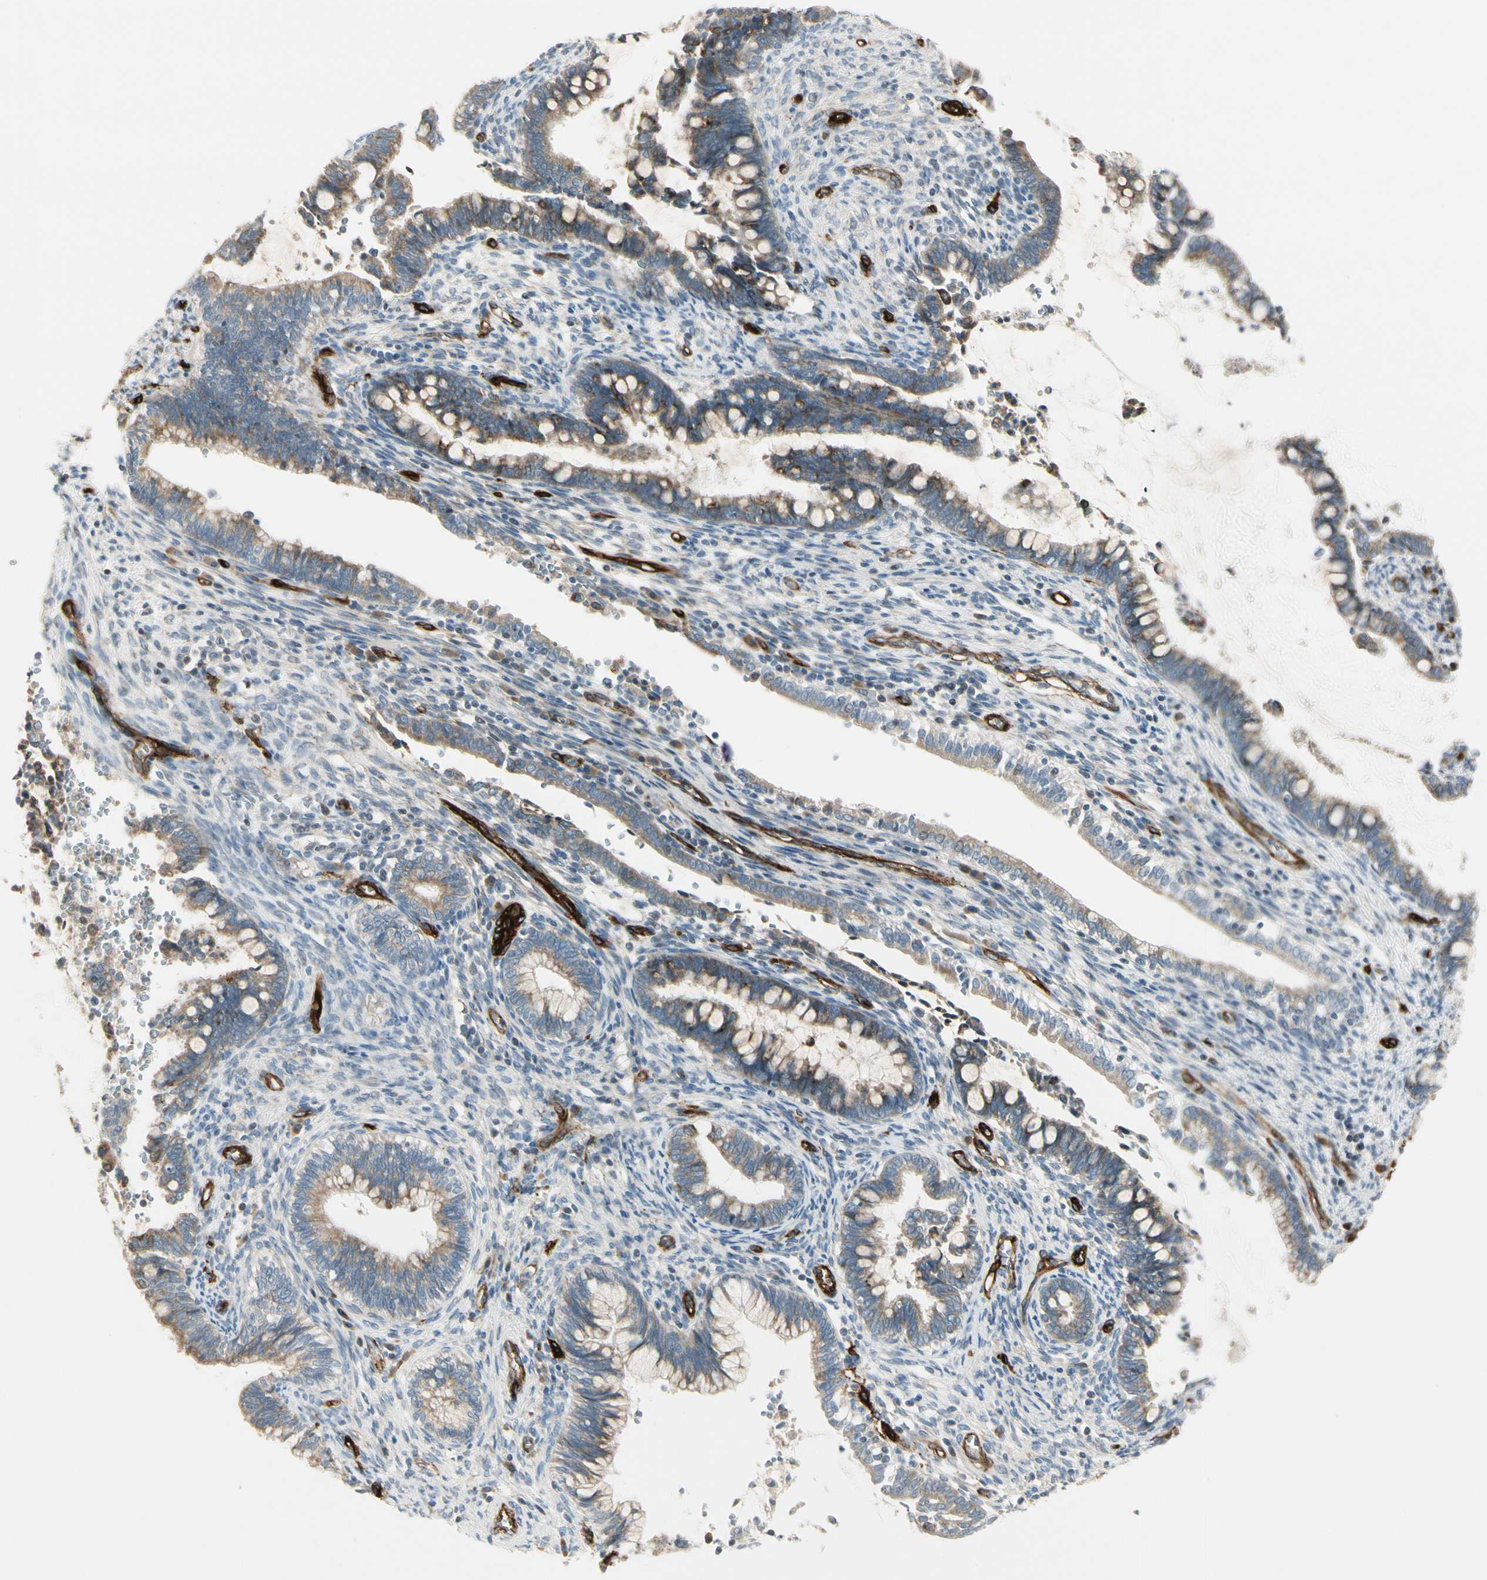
{"staining": {"intensity": "moderate", "quantity": ">75%", "location": "cytoplasmic/membranous"}, "tissue": "cervical cancer", "cell_type": "Tumor cells", "image_type": "cancer", "snomed": [{"axis": "morphology", "description": "Adenocarcinoma, NOS"}, {"axis": "topography", "description": "Cervix"}], "caption": "Cervical cancer (adenocarcinoma) tissue displays moderate cytoplasmic/membranous positivity in about >75% of tumor cells The staining was performed using DAB to visualize the protein expression in brown, while the nuclei were stained in blue with hematoxylin (Magnification: 20x).", "gene": "MCAM", "patient": {"sex": "female", "age": 44}}